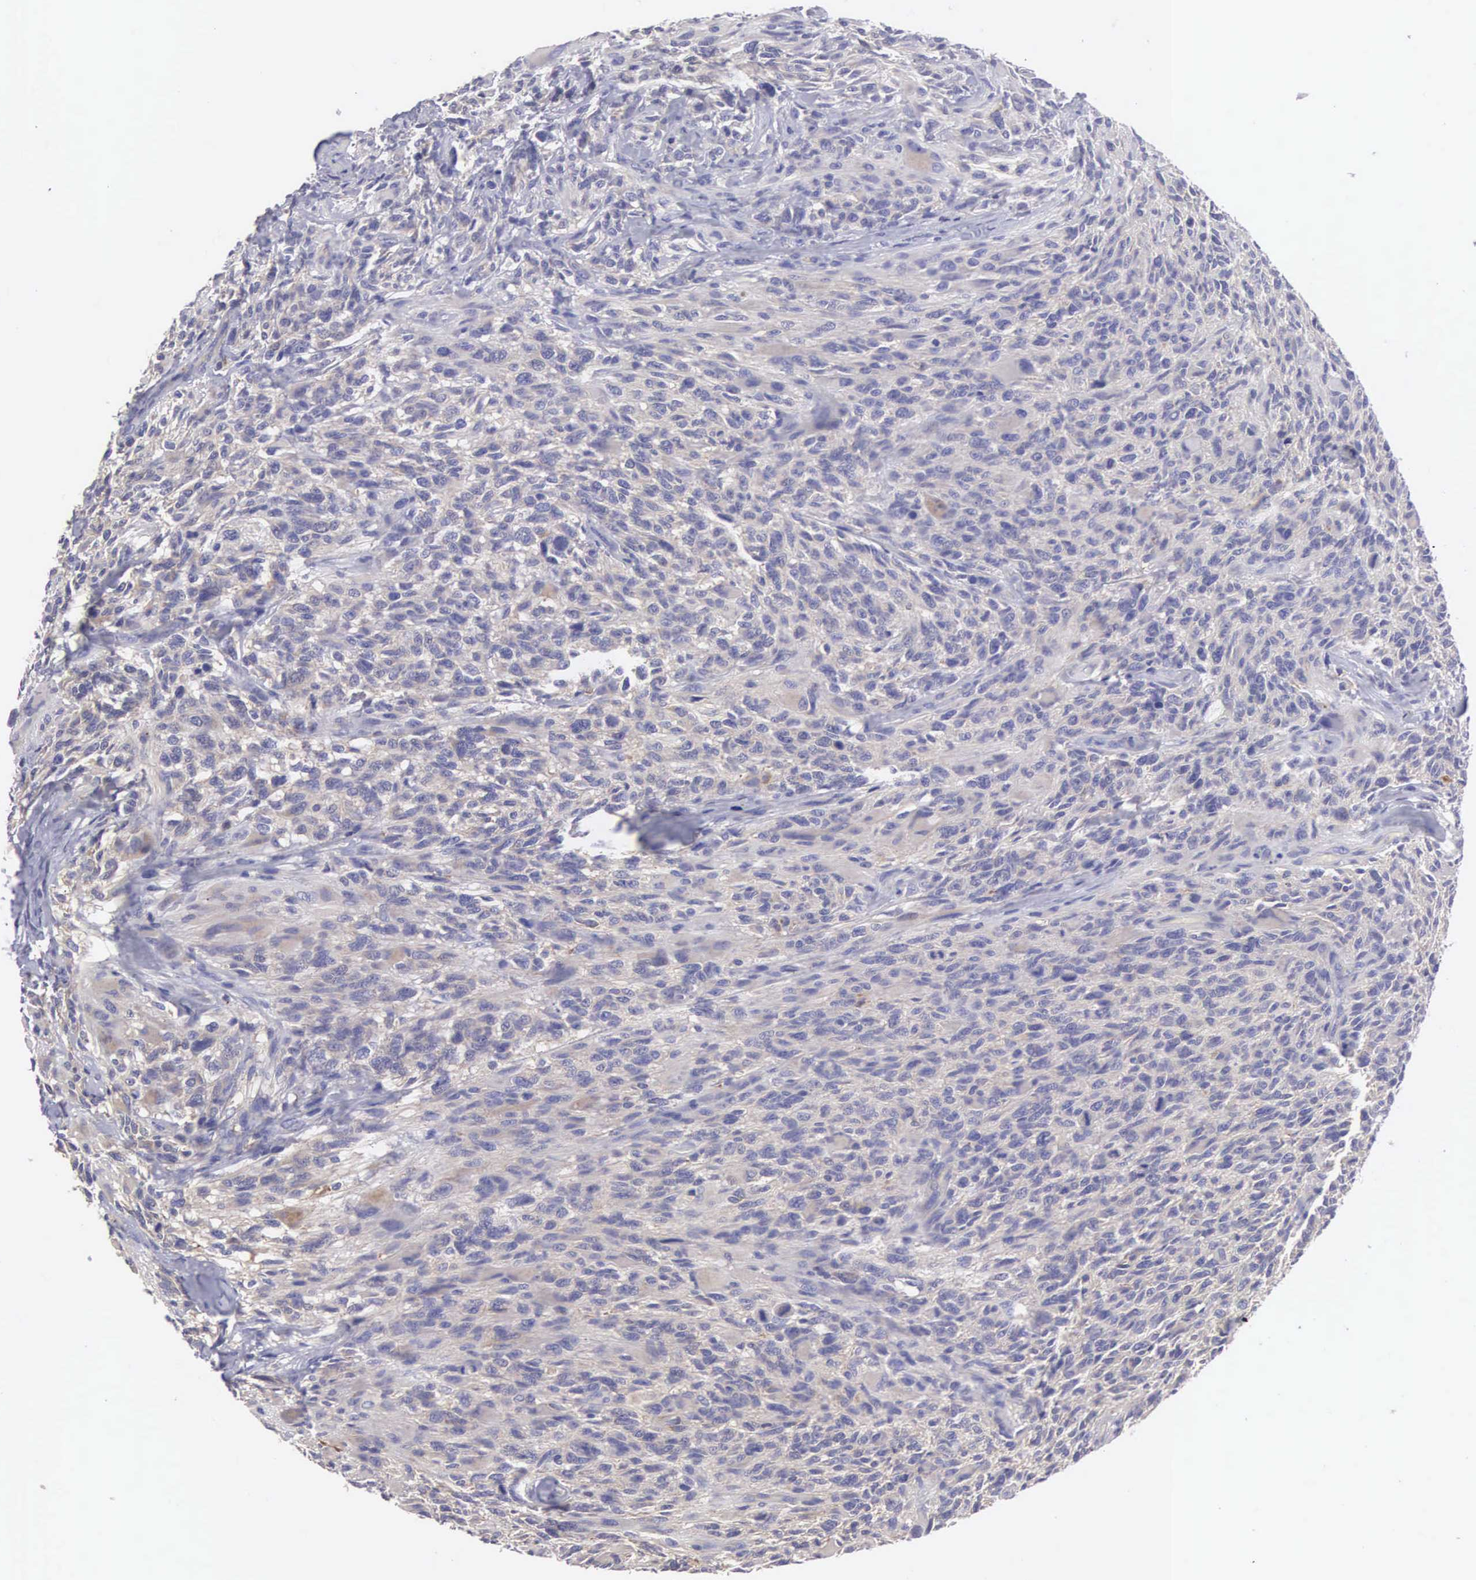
{"staining": {"intensity": "negative", "quantity": "none", "location": "none"}, "tissue": "glioma", "cell_type": "Tumor cells", "image_type": "cancer", "snomed": [{"axis": "morphology", "description": "Glioma, malignant, High grade"}, {"axis": "topography", "description": "Brain"}], "caption": "Malignant glioma (high-grade) was stained to show a protein in brown. There is no significant positivity in tumor cells.", "gene": "SLITRK4", "patient": {"sex": "male", "age": 69}}